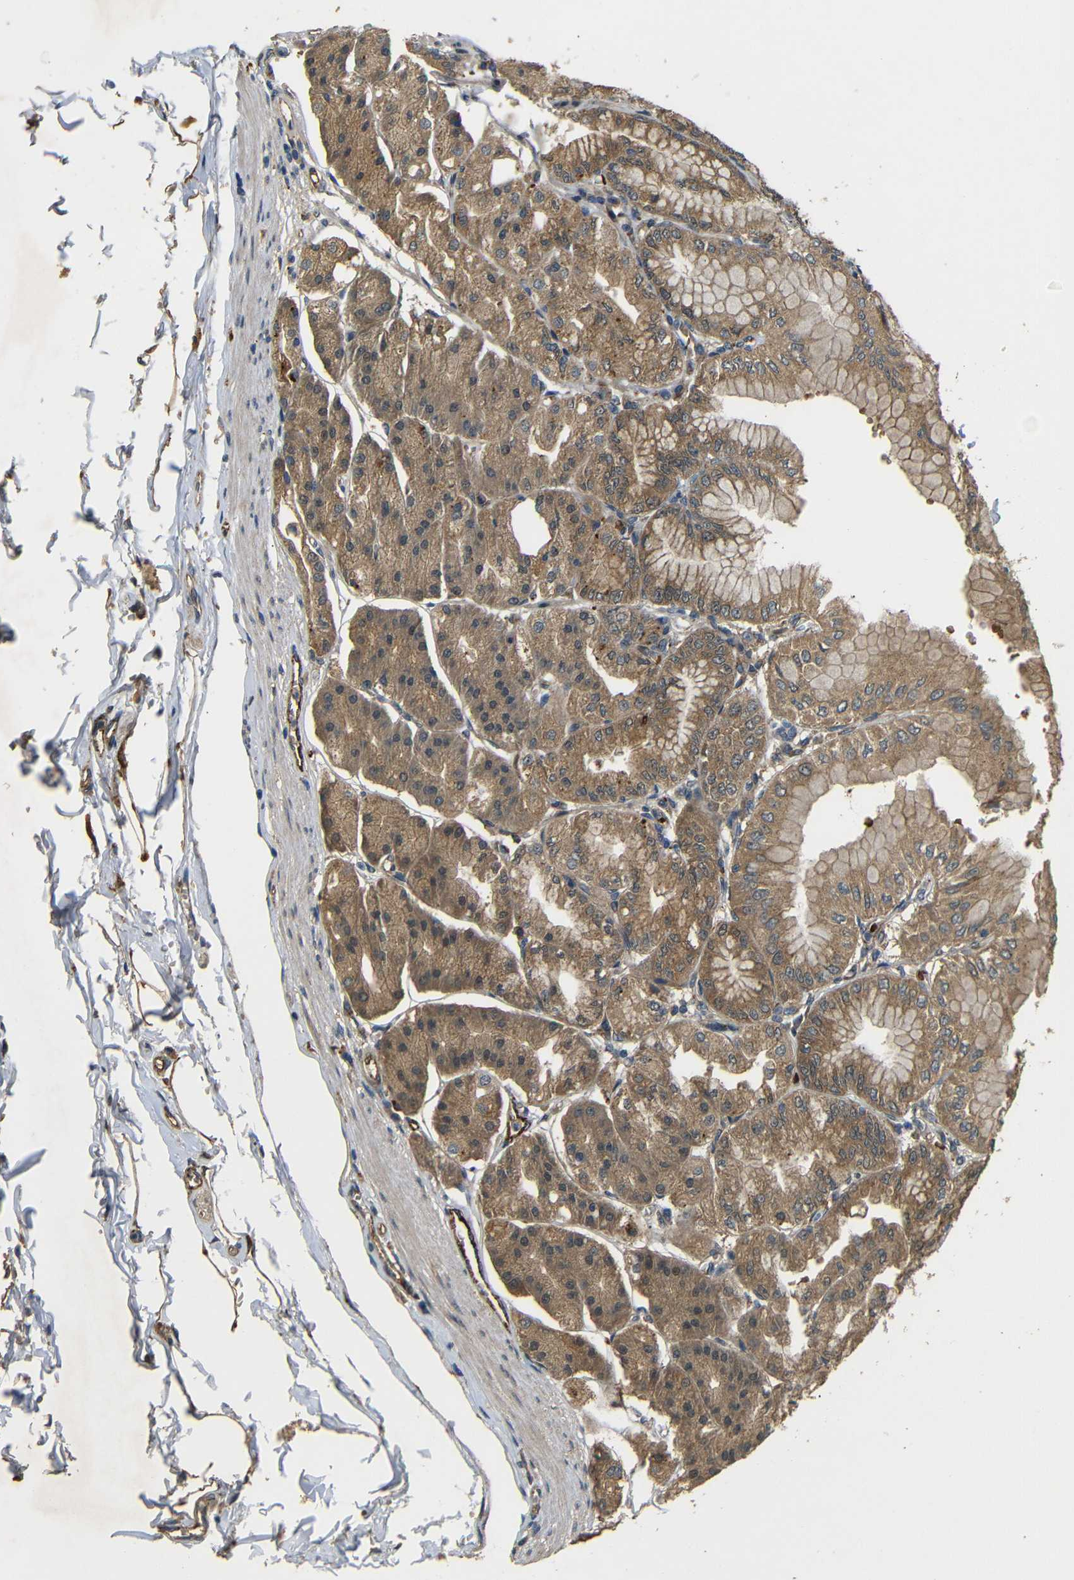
{"staining": {"intensity": "moderate", "quantity": ">75%", "location": "cytoplasmic/membranous"}, "tissue": "stomach", "cell_type": "Glandular cells", "image_type": "normal", "snomed": [{"axis": "morphology", "description": "Normal tissue, NOS"}, {"axis": "topography", "description": "Stomach, lower"}], "caption": "The image reveals immunohistochemical staining of unremarkable stomach. There is moderate cytoplasmic/membranous staining is identified in approximately >75% of glandular cells.", "gene": "ATP7A", "patient": {"sex": "male", "age": 71}}